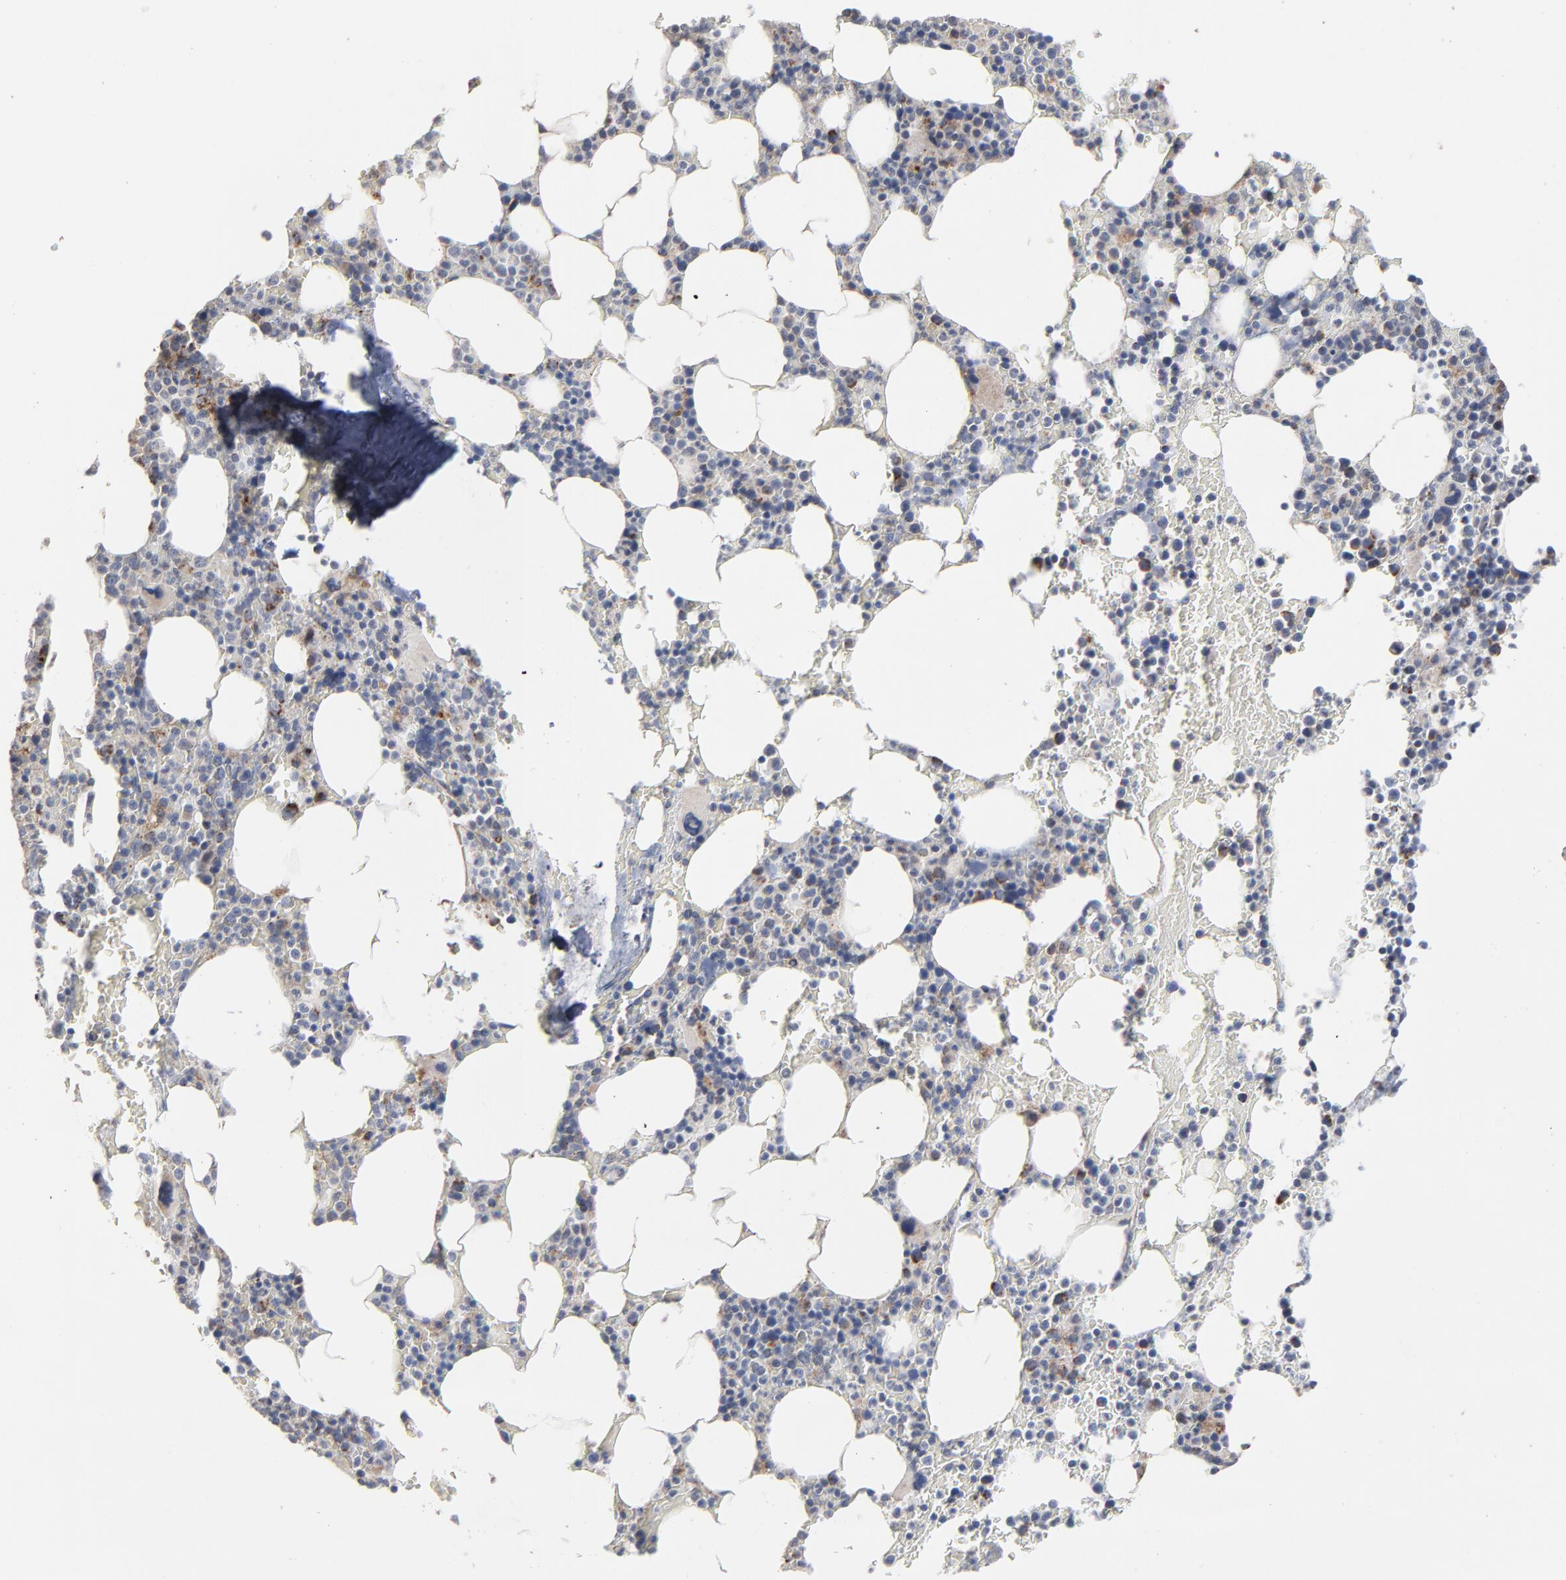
{"staining": {"intensity": "strong", "quantity": "<25%", "location": "cytoplasmic/membranous"}, "tissue": "bone marrow", "cell_type": "Hematopoietic cells", "image_type": "normal", "snomed": [{"axis": "morphology", "description": "Normal tissue, NOS"}, {"axis": "topography", "description": "Bone marrow"}], "caption": "Normal bone marrow was stained to show a protein in brown. There is medium levels of strong cytoplasmic/membranous expression in about <25% of hematopoietic cells.", "gene": "UQCRC1", "patient": {"sex": "female", "age": 66}}